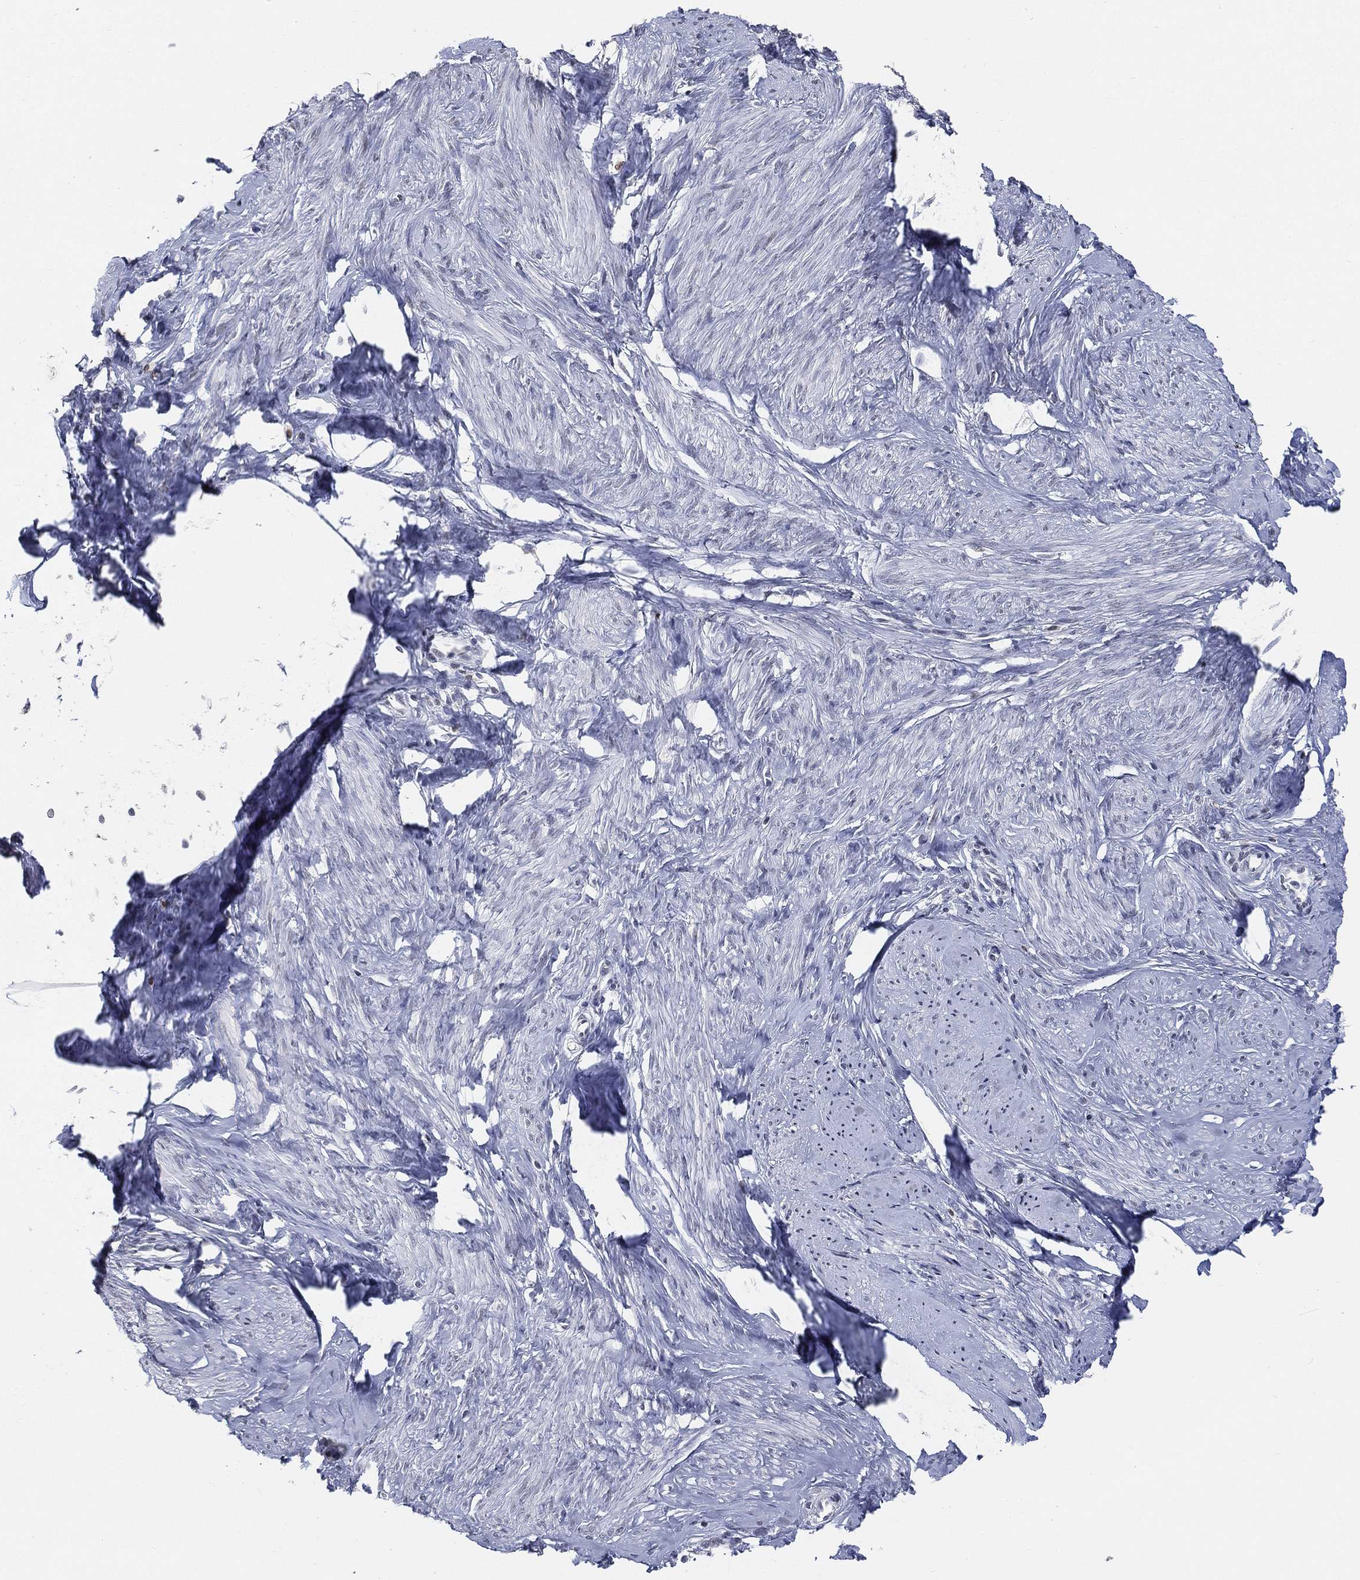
{"staining": {"intensity": "negative", "quantity": "none", "location": "none"}, "tissue": "smooth muscle", "cell_type": "Smooth muscle cells", "image_type": "normal", "snomed": [{"axis": "morphology", "description": "Normal tissue, NOS"}, {"axis": "topography", "description": "Smooth muscle"}], "caption": "Micrograph shows no significant protein staining in smooth muscle cells of normal smooth muscle. (Immunohistochemistry (ihc), brightfield microscopy, high magnification).", "gene": "ARG1", "patient": {"sex": "female", "age": 48}}